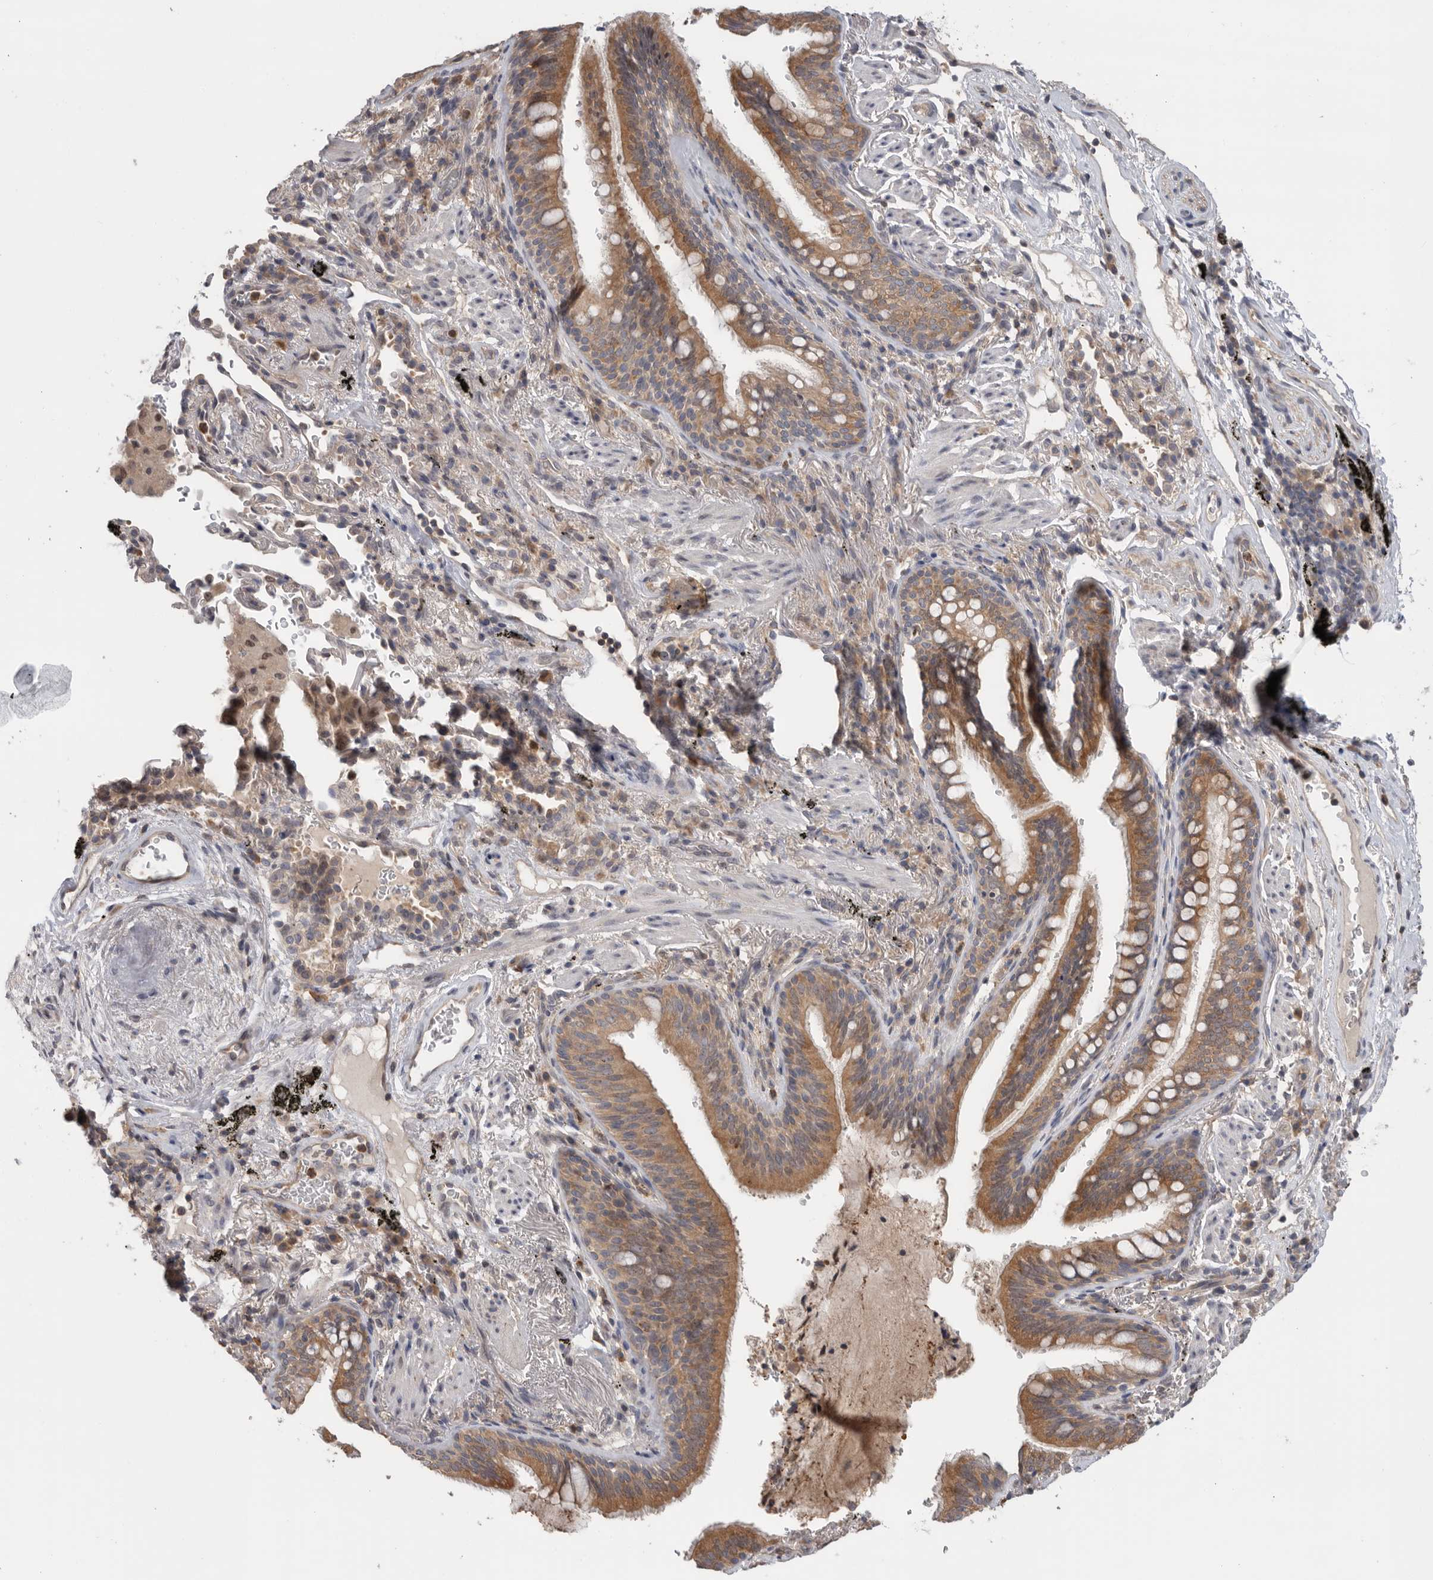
{"staining": {"intensity": "moderate", "quantity": "25%-75%", "location": "cytoplasmic/membranous"}, "tissue": "bronchus", "cell_type": "Respiratory epithelial cells", "image_type": "normal", "snomed": [{"axis": "morphology", "description": "Normal tissue, NOS"}, {"axis": "morphology", "description": "Inflammation, NOS"}, {"axis": "topography", "description": "Bronchus"}], "caption": "Protein expression by immunohistochemistry (IHC) reveals moderate cytoplasmic/membranous staining in about 25%-75% of respiratory epithelial cells in unremarkable bronchus.", "gene": "KLK5", "patient": {"sex": "male", "age": 69}}